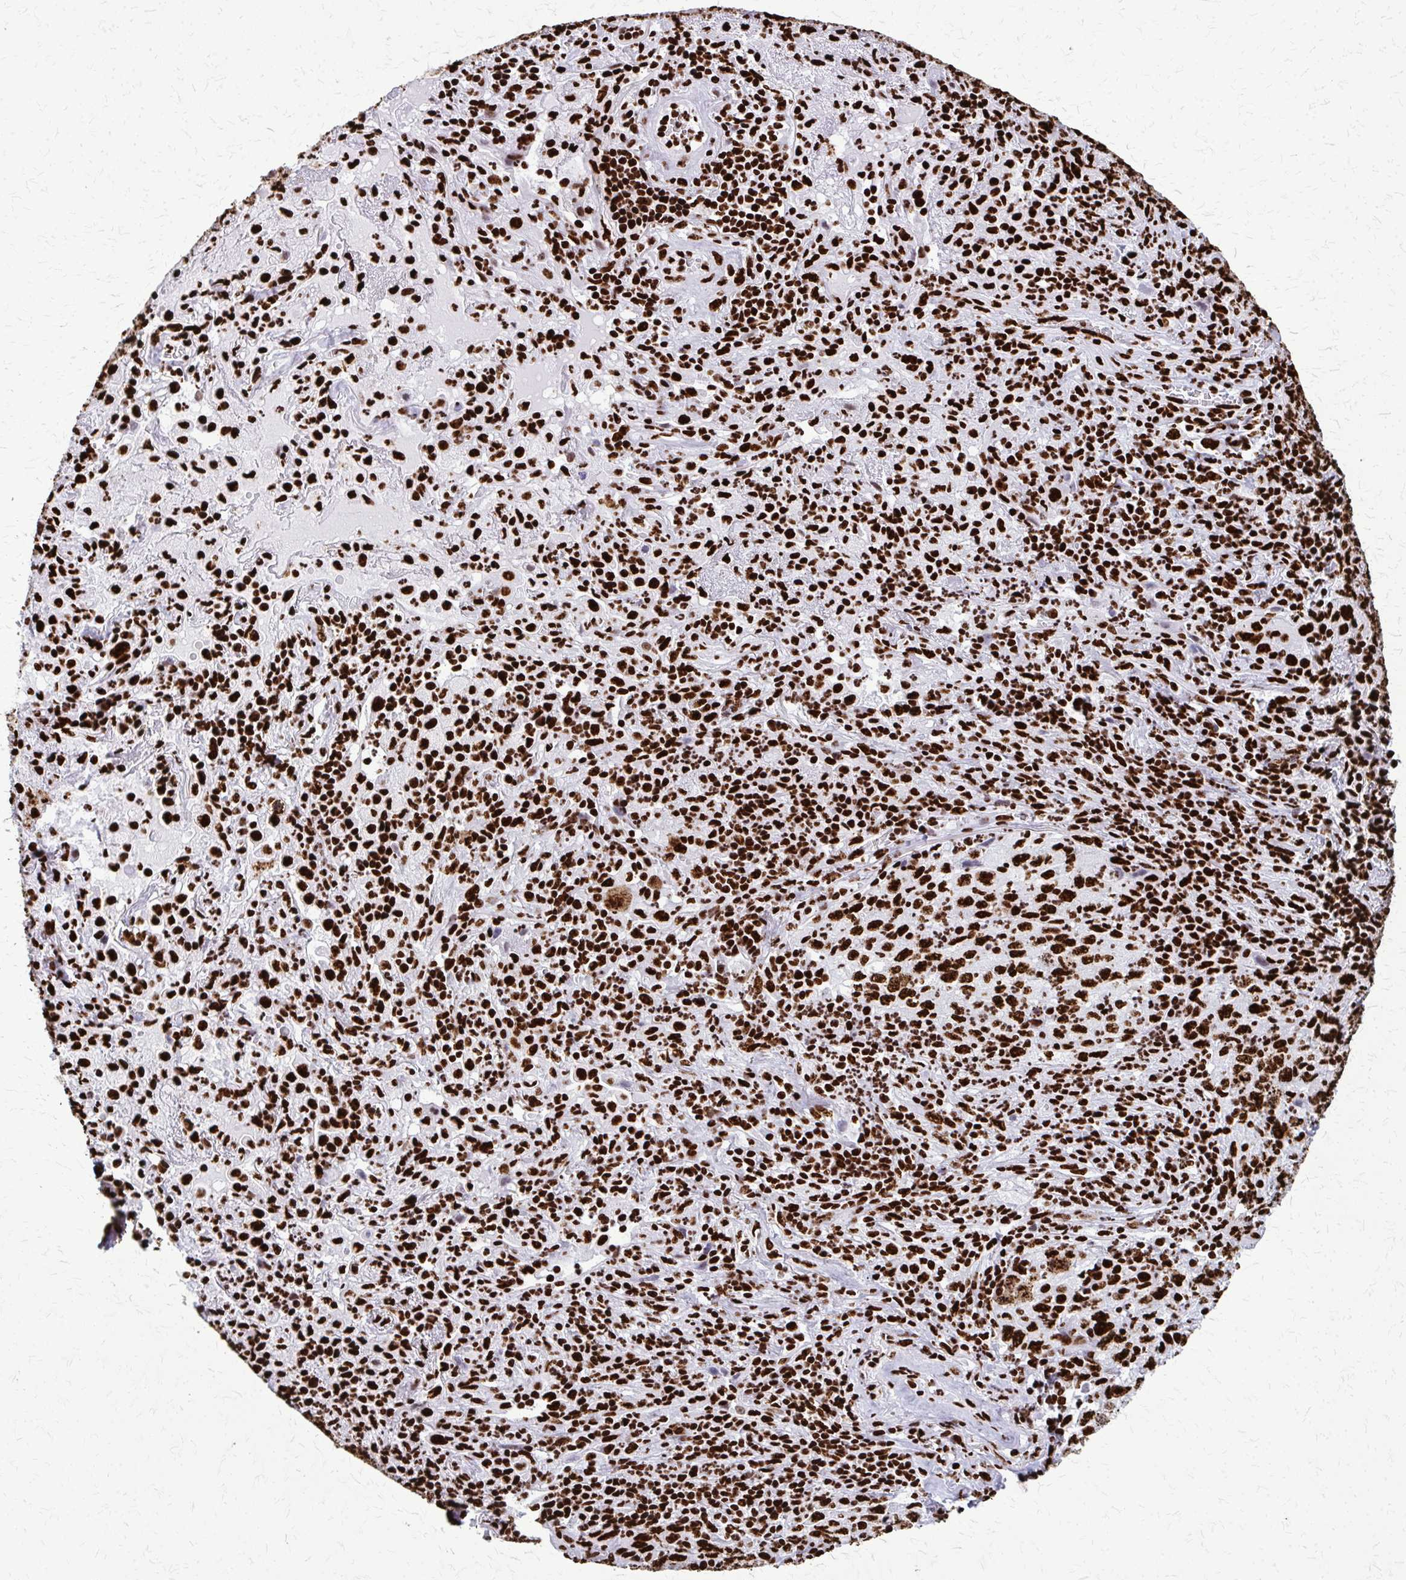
{"staining": {"intensity": "strong", "quantity": ">75%", "location": "nuclear"}, "tissue": "lung cancer", "cell_type": "Tumor cells", "image_type": "cancer", "snomed": [{"axis": "morphology", "description": "Squamous cell carcinoma, NOS"}, {"axis": "topography", "description": "Lung"}], "caption": "Lung cancer (squamous cell carcinoma) stained with IHC exhibits strong nuclear staining in about >75% of tumor cells.", "gene": "SFPQ", "patient": {"sex": "male", "age": 71}}